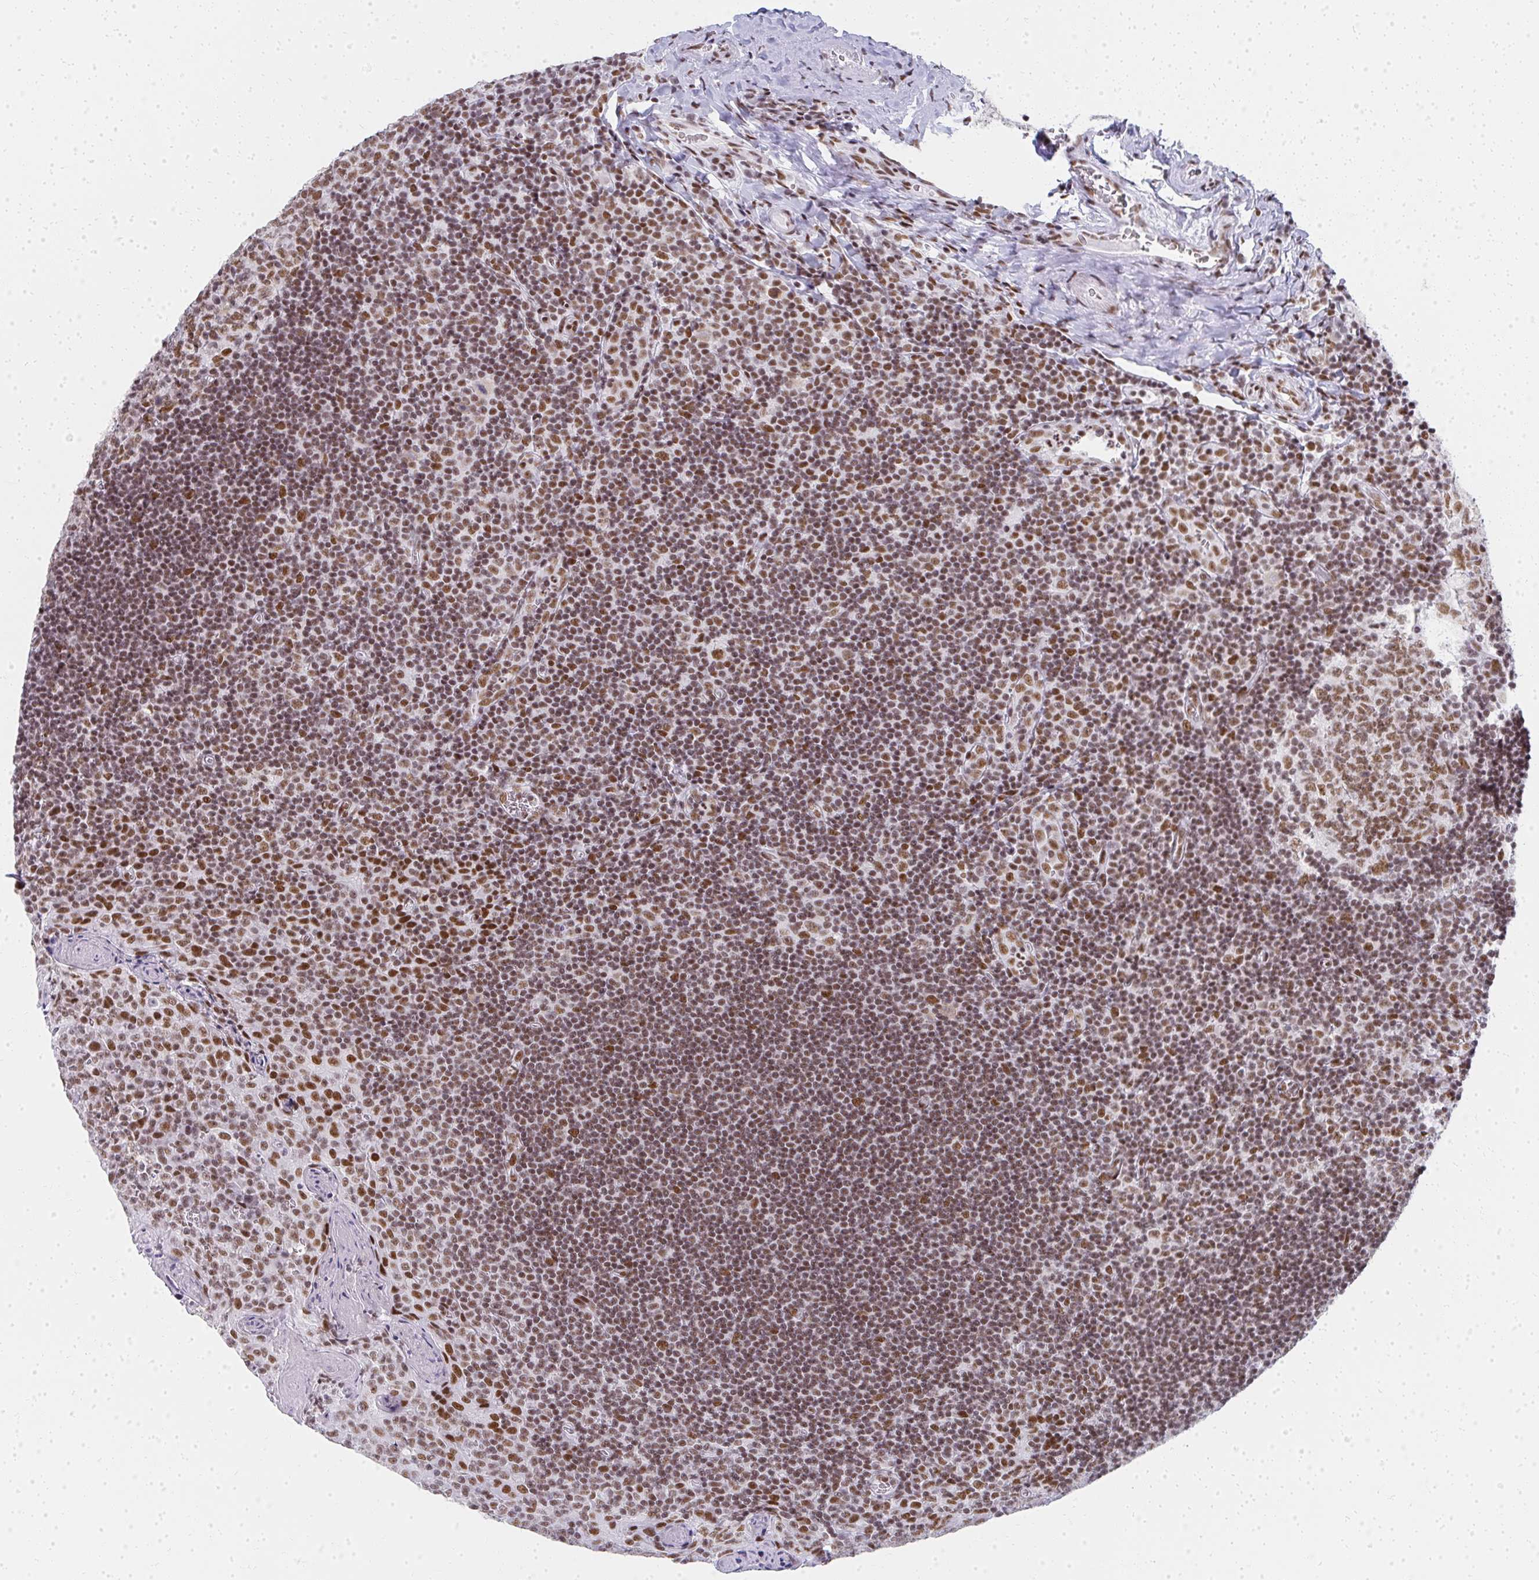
{"staining": {"intensity": "moderate", "quantity": ">75%", "location": "nuclear"}, "tissue": "tonsil", "cell_type": "Germinal center cells", "image_type": "normal", "snomed": [{"axis": "morphology", "description": "Normal tissue, NOS"}, {"axis": "morphology", "description": "Inflammation, NOS"}, {"axis": "topography", "description": "Tonsil"}], "caption": "DAB immunohistochemical staining of normal human tonsil reveals moderate nuclear protein staining in approximately >75% of germinal center cells.", "gene": "CREBBP", "patient": {"sex": "female", "age": 31}}